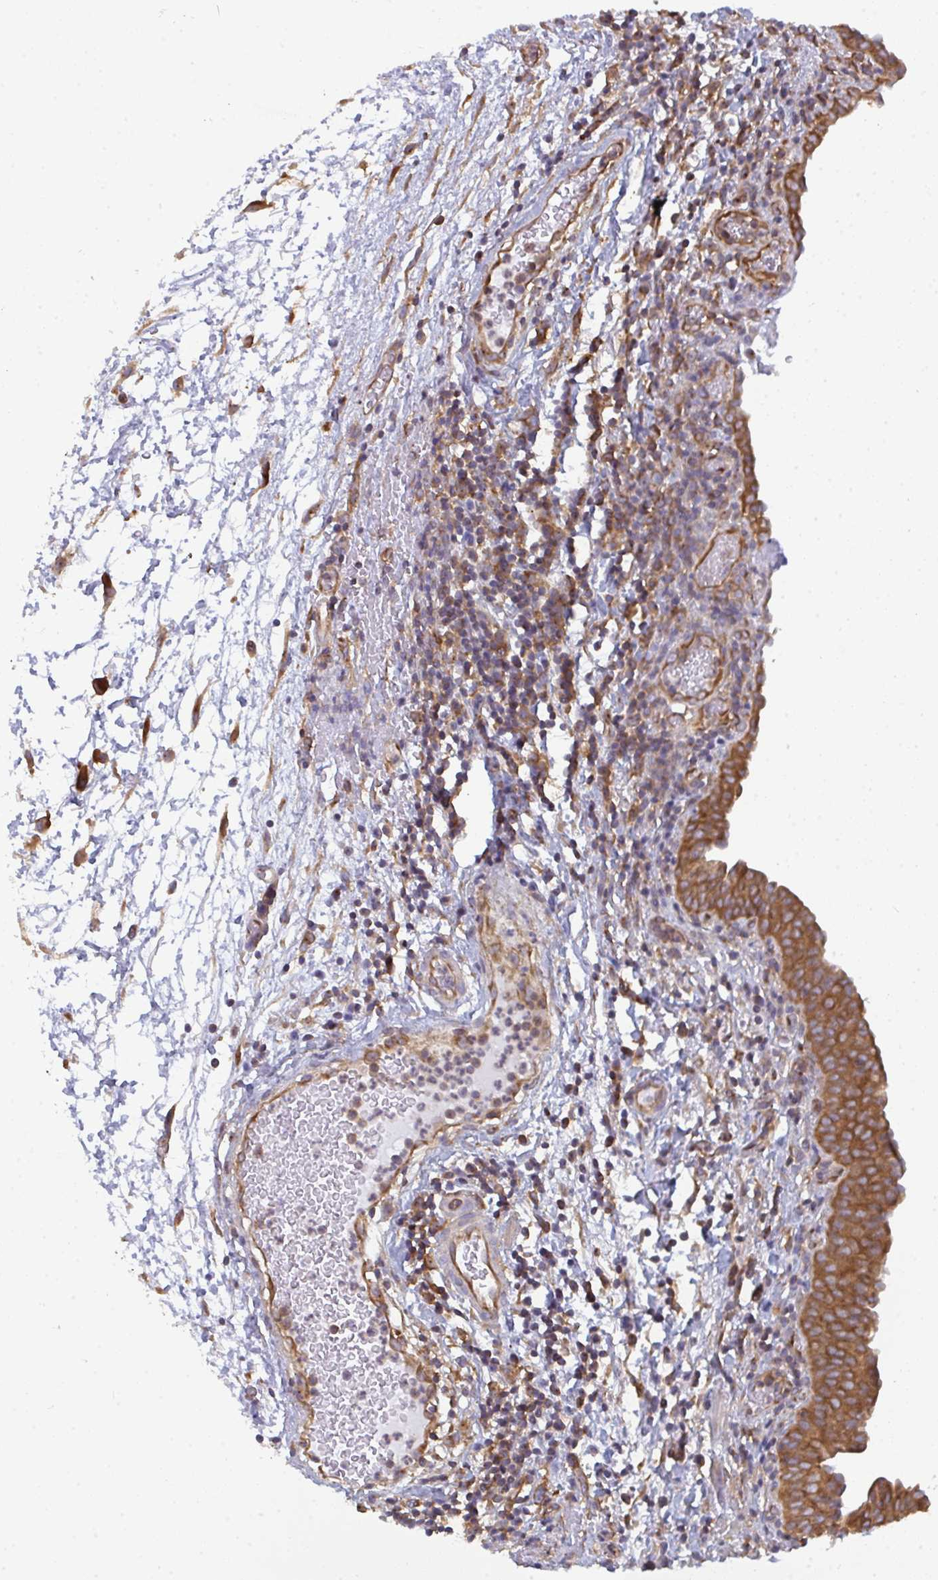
{"staining": {"intensity": "strong", "quantity": ">75%", "location": "cytoplasmic/membranous"}, "tissue": "urinary bladder", "cell_type": "Urothelial cells", "image_type": "normal", "snomed": [{"axis": "morphology", "description": "Normal tissue, NOS"}, {"axis": "morphology", "description": "Inflammation, NOS"}, {"axis": "topography", "description": "Urinary bladder"}], "caption": "This histopathology image demonstrates immunohistochemistry staining of unremarkable urinary bladder, with high strong cytoplasmic/membranous expression in approximately >75% of urothelial cells.", "gene": "DYNC1I2", "patient": {"sex": "male", "age": 57}}